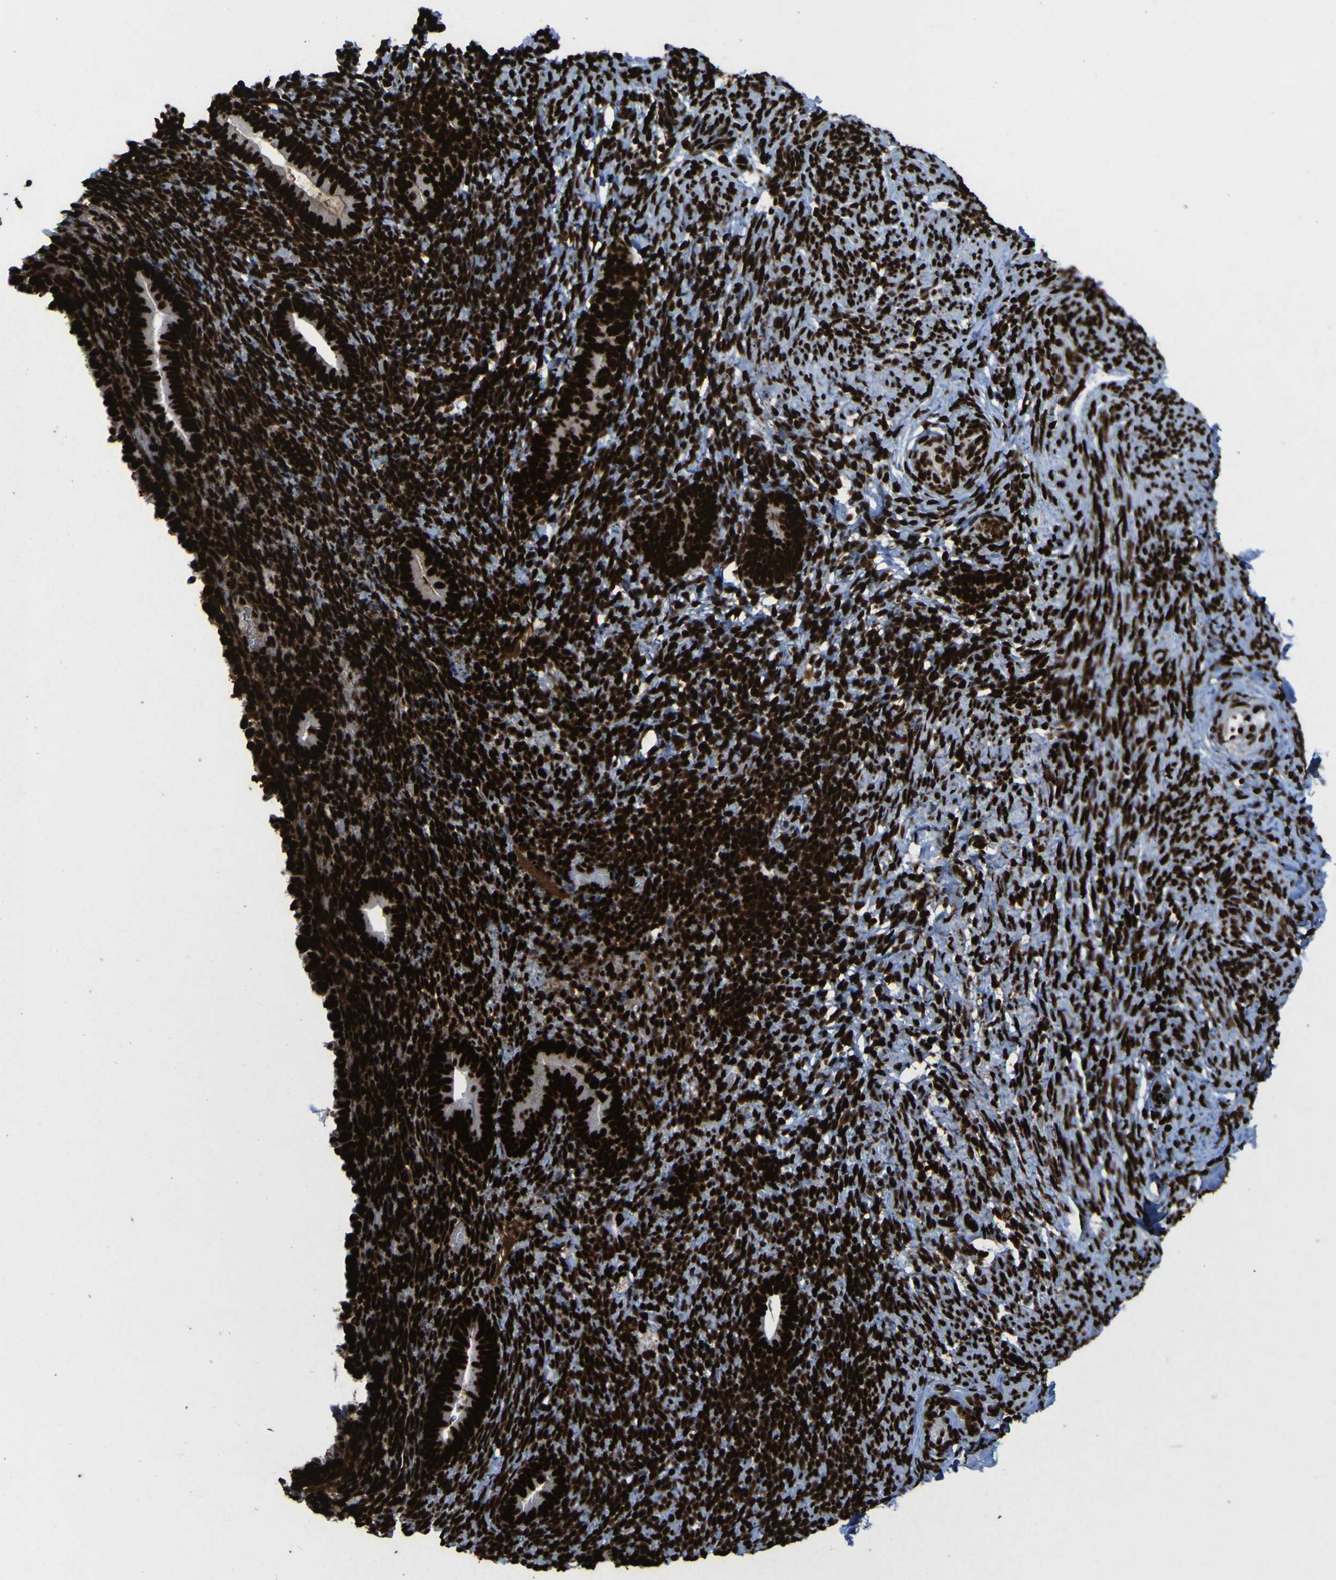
{"staining": {"intensity": "strong", "quantity": ">75%", "location": "nuclear"}, "tissue": "endometrium", "cell_type": "Cells in endometrial stroma", "image_type": "normal", "snomed": [{"axis": "morphology", "description": "Normal tissue, NOS"}, {"axis": "topography", "description": "Endometrium"}], "caption": "Immunohistochemical staining of normal endometrium displays strong nuclear protein staining in about >75% of cells in endometrial stroma. (DAB IHC with brightfield microscopy, high magnification).", "gene": "NPM1", "patient": {"sex": "female", "age": 51}}